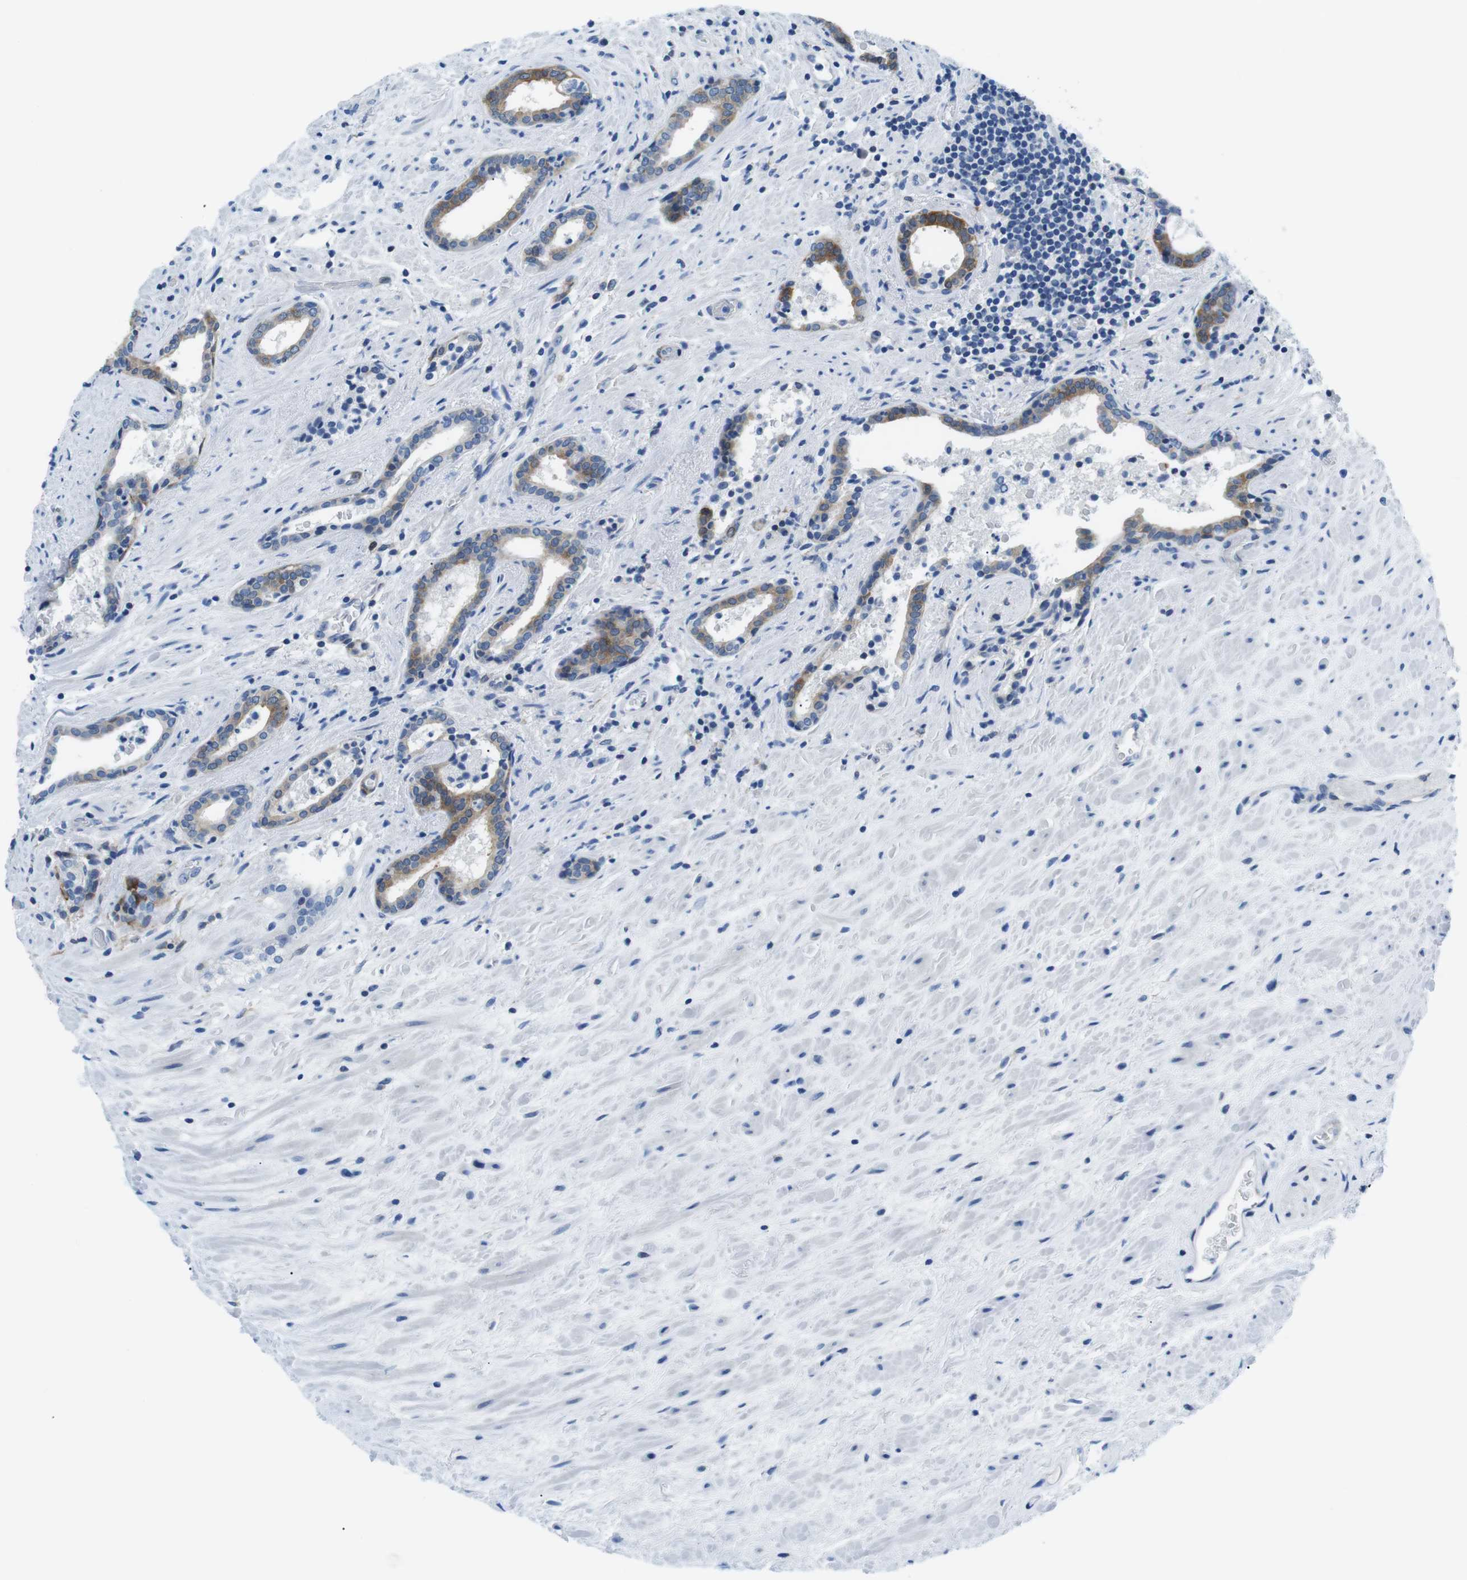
{"staining": {"intensity": "moderate", "quantity": "25%-75%", "location": "cytoplasmic/membranous"}, "tissue": "prostate cancer", "cell_type": "Tumor cells", "image_type": "cancer", "snomed": [{"axis": "morphology", "description": "Adenocarcinoma, High grade"}, {"axis": "topography", "description": "Prostate"}], "caption": "IHC staining of prostate cancer (high-grade adenocarcinoma), which demonstrates medium levels of moderate cytoplasmic/membranous staining in approximately 25%-75% of tumor cells indicating moderate cytoplasmic/membranous protein staining. The staining was performed using DAB (brown) for protein detection and nuclei were counterstained in hematoxylin (blue).", "gene": "PHLDA1", "patient": {"sex": "male", "age": 71}}